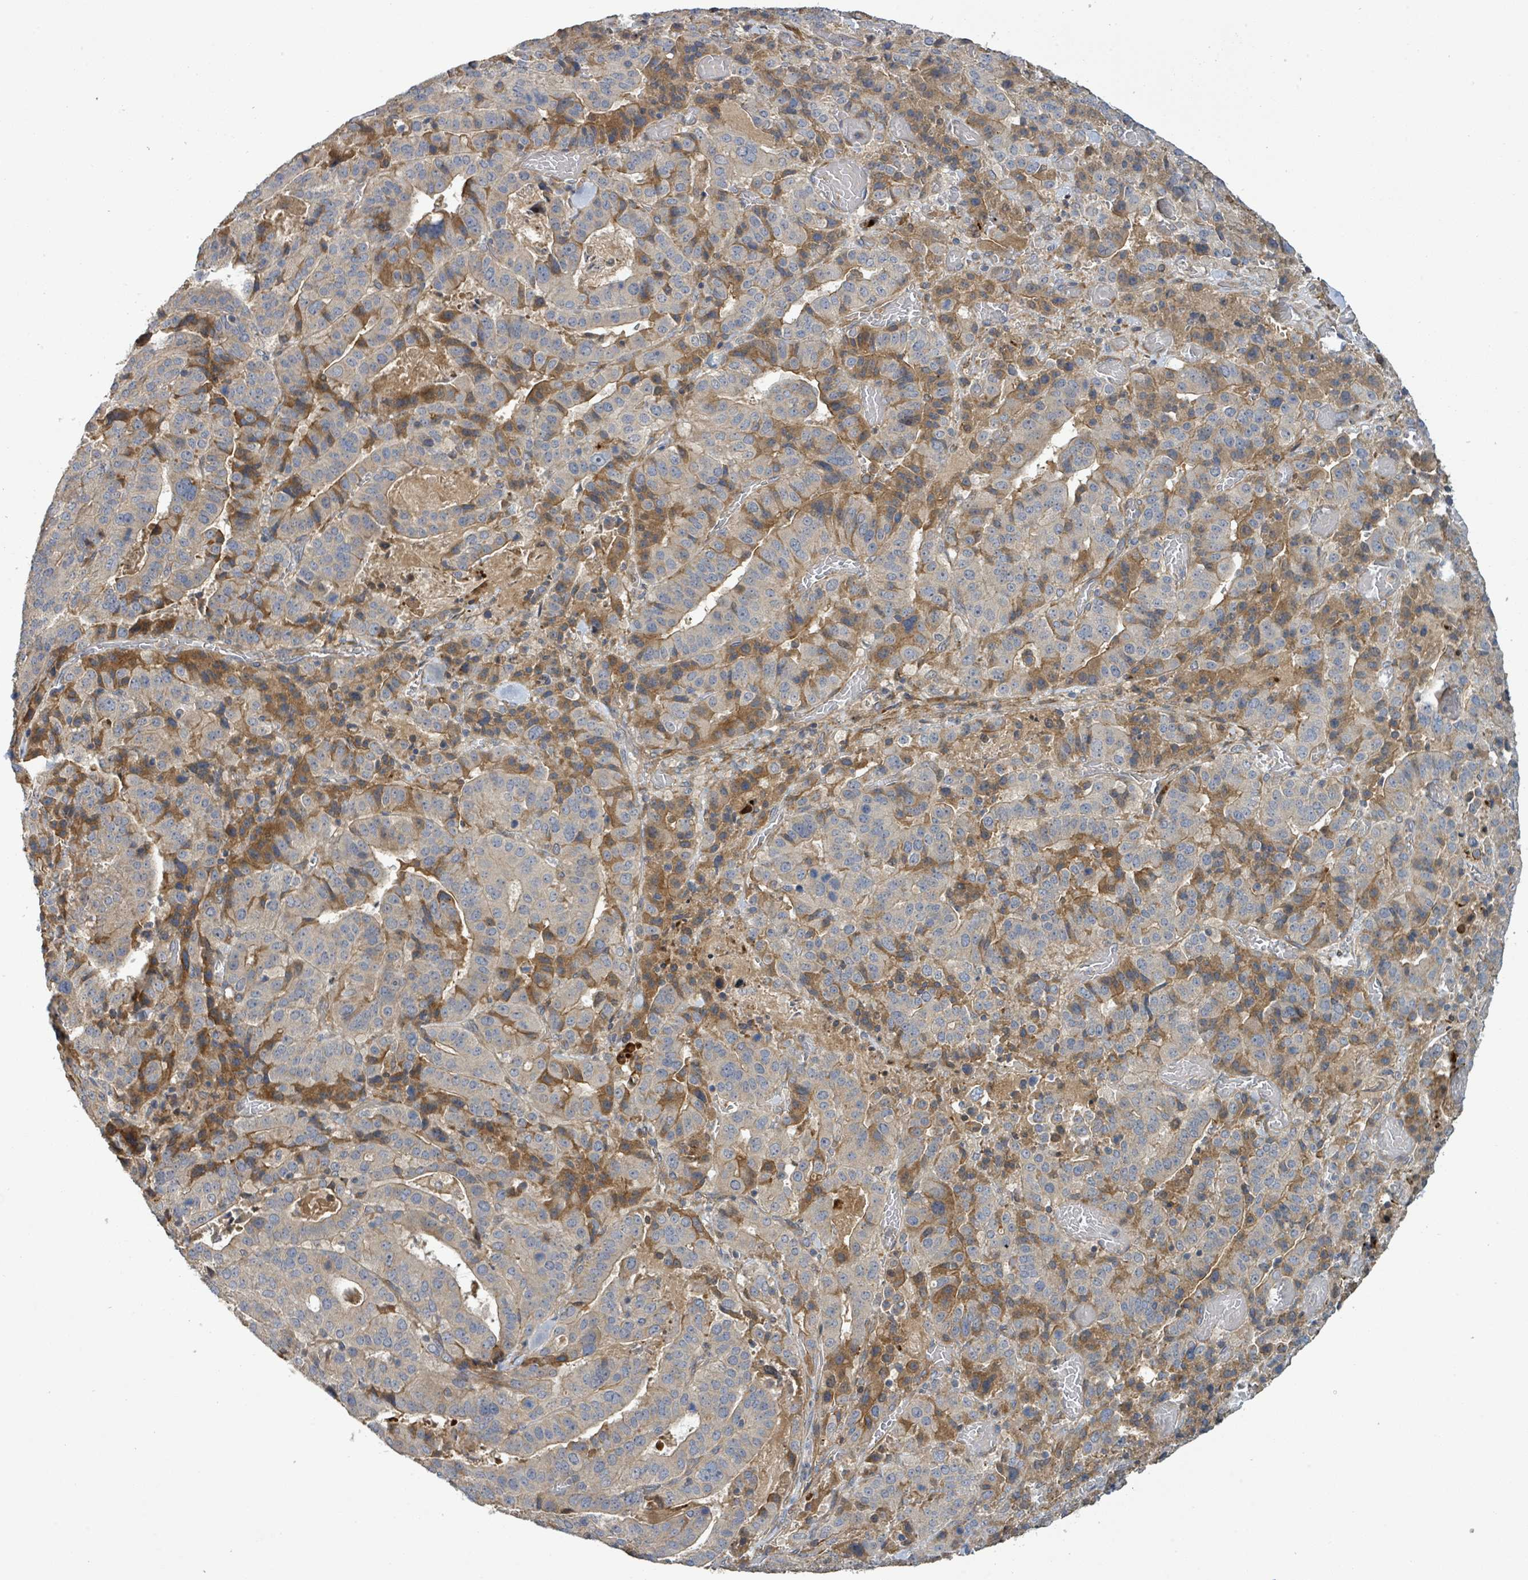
{"staining": {"intensity": "moderate", "quantity": "<25%", "location": "cytoplasmic/membranous"}, "tissue": "stomach cancer", "cell_type": "Tumor cells", "image_type": "cancer", "snomed": [{"axis": "morphology", "description": "Adenocarcinoma, NOS"}, {"axis": "topography", "description": "Stomach"}], "caption": "Human adenocarcinoma (stomach) stained with a brown dye shows moderate cytoplasmic/membranous positive positivity in approximately <25% of tumor cells.", "gene": "STARD4", "patient": {"sex": "male", "age": 48}}